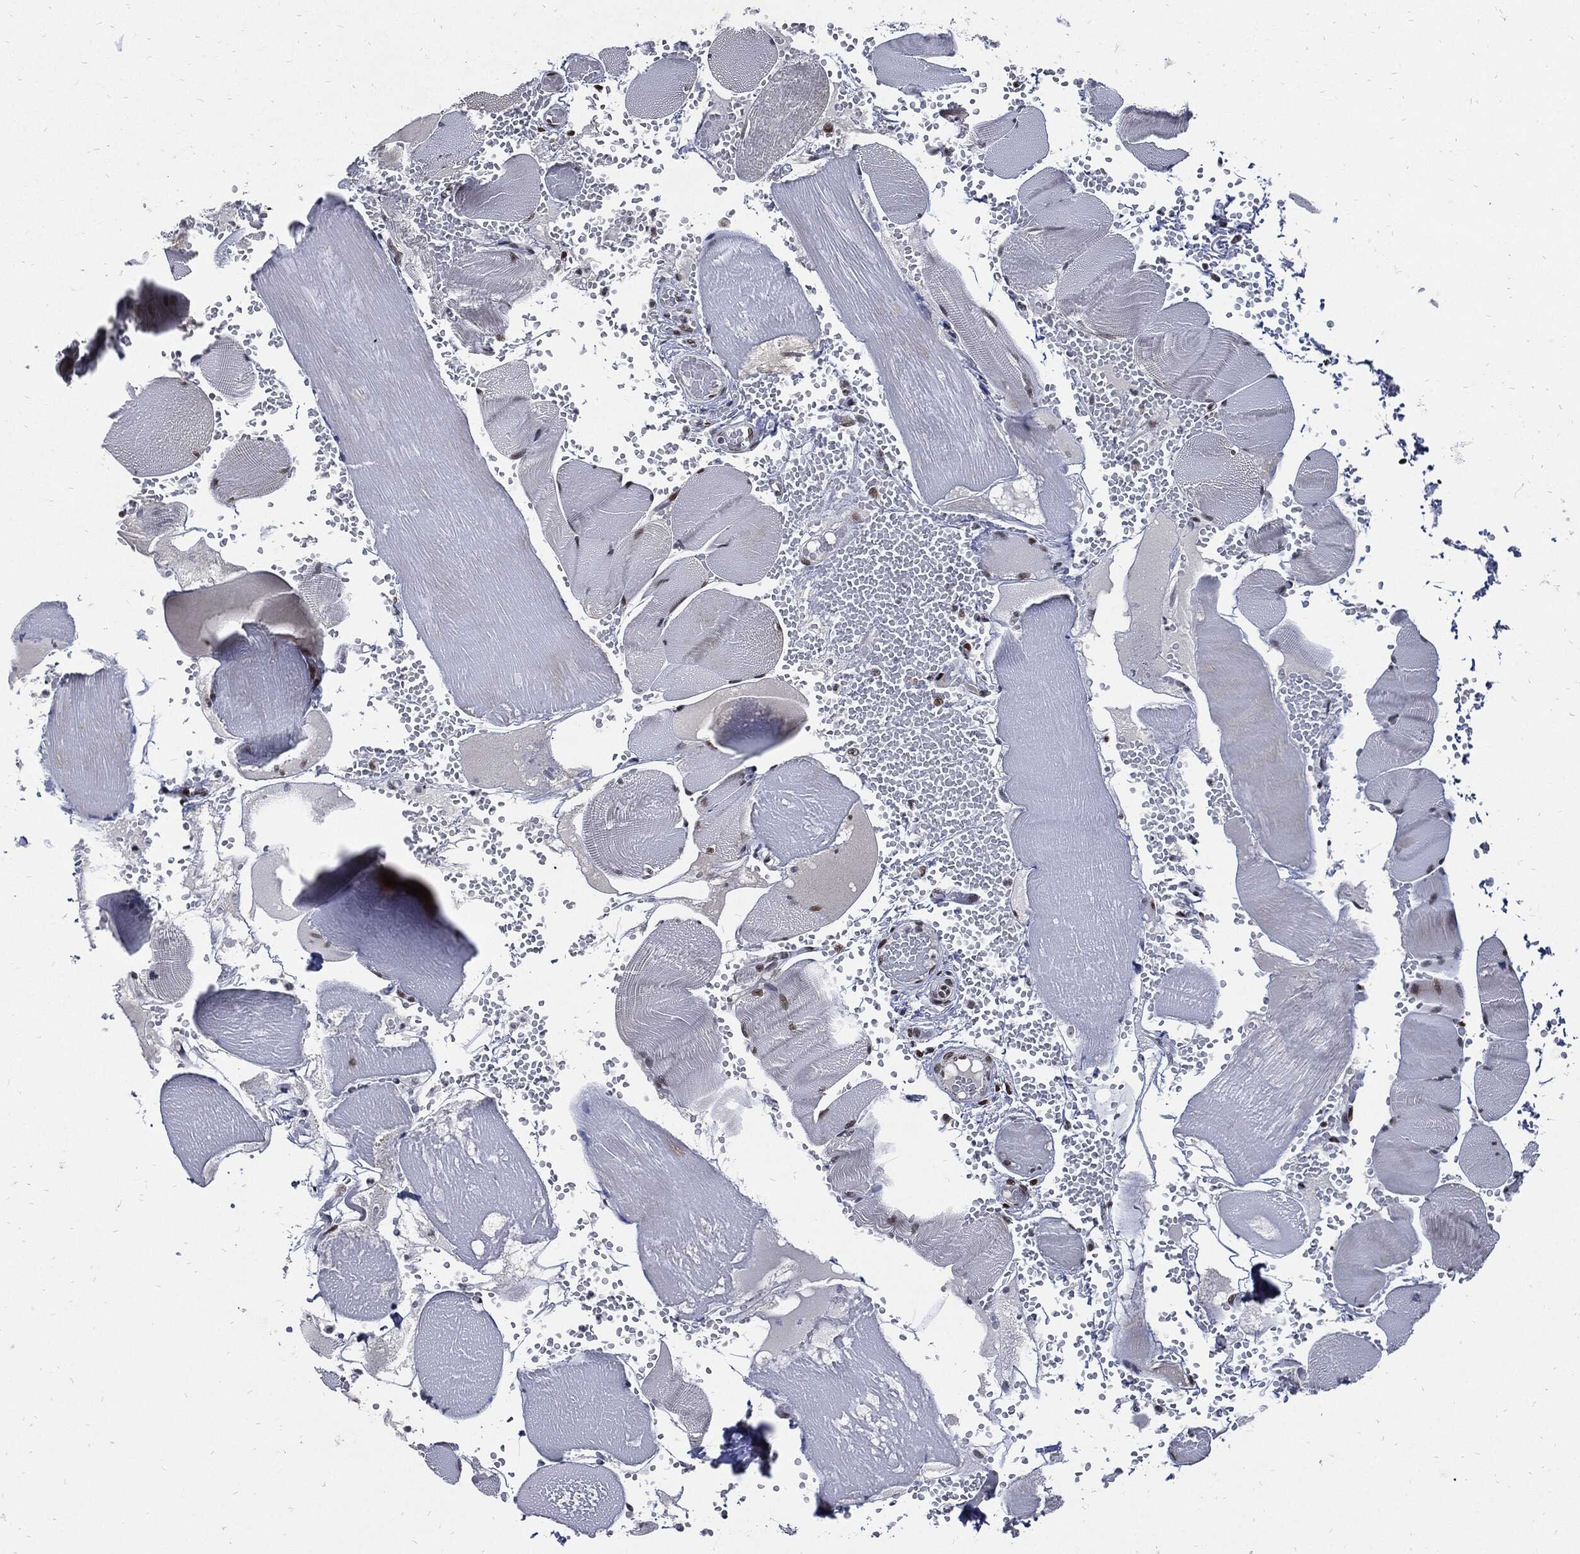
{"staining": {"intensity": "weak", "quantity": "<25%", "location": "nuclear"}, "tissue": "skeletal muscle", "cell_type": "Myocytes", "image_type": "normal", "snomed": [{"axis": "morphology", "description": "Normal tissue, NOS"}, {"axis": "topography", "description": "Skeletal muscle"}], "caption": "Immunohistochemistry (IHC) of normal skeletal muscle displays no expression in myocytes.", "gene": "NBN", "patient": {"sex": "male", "age": 56}}